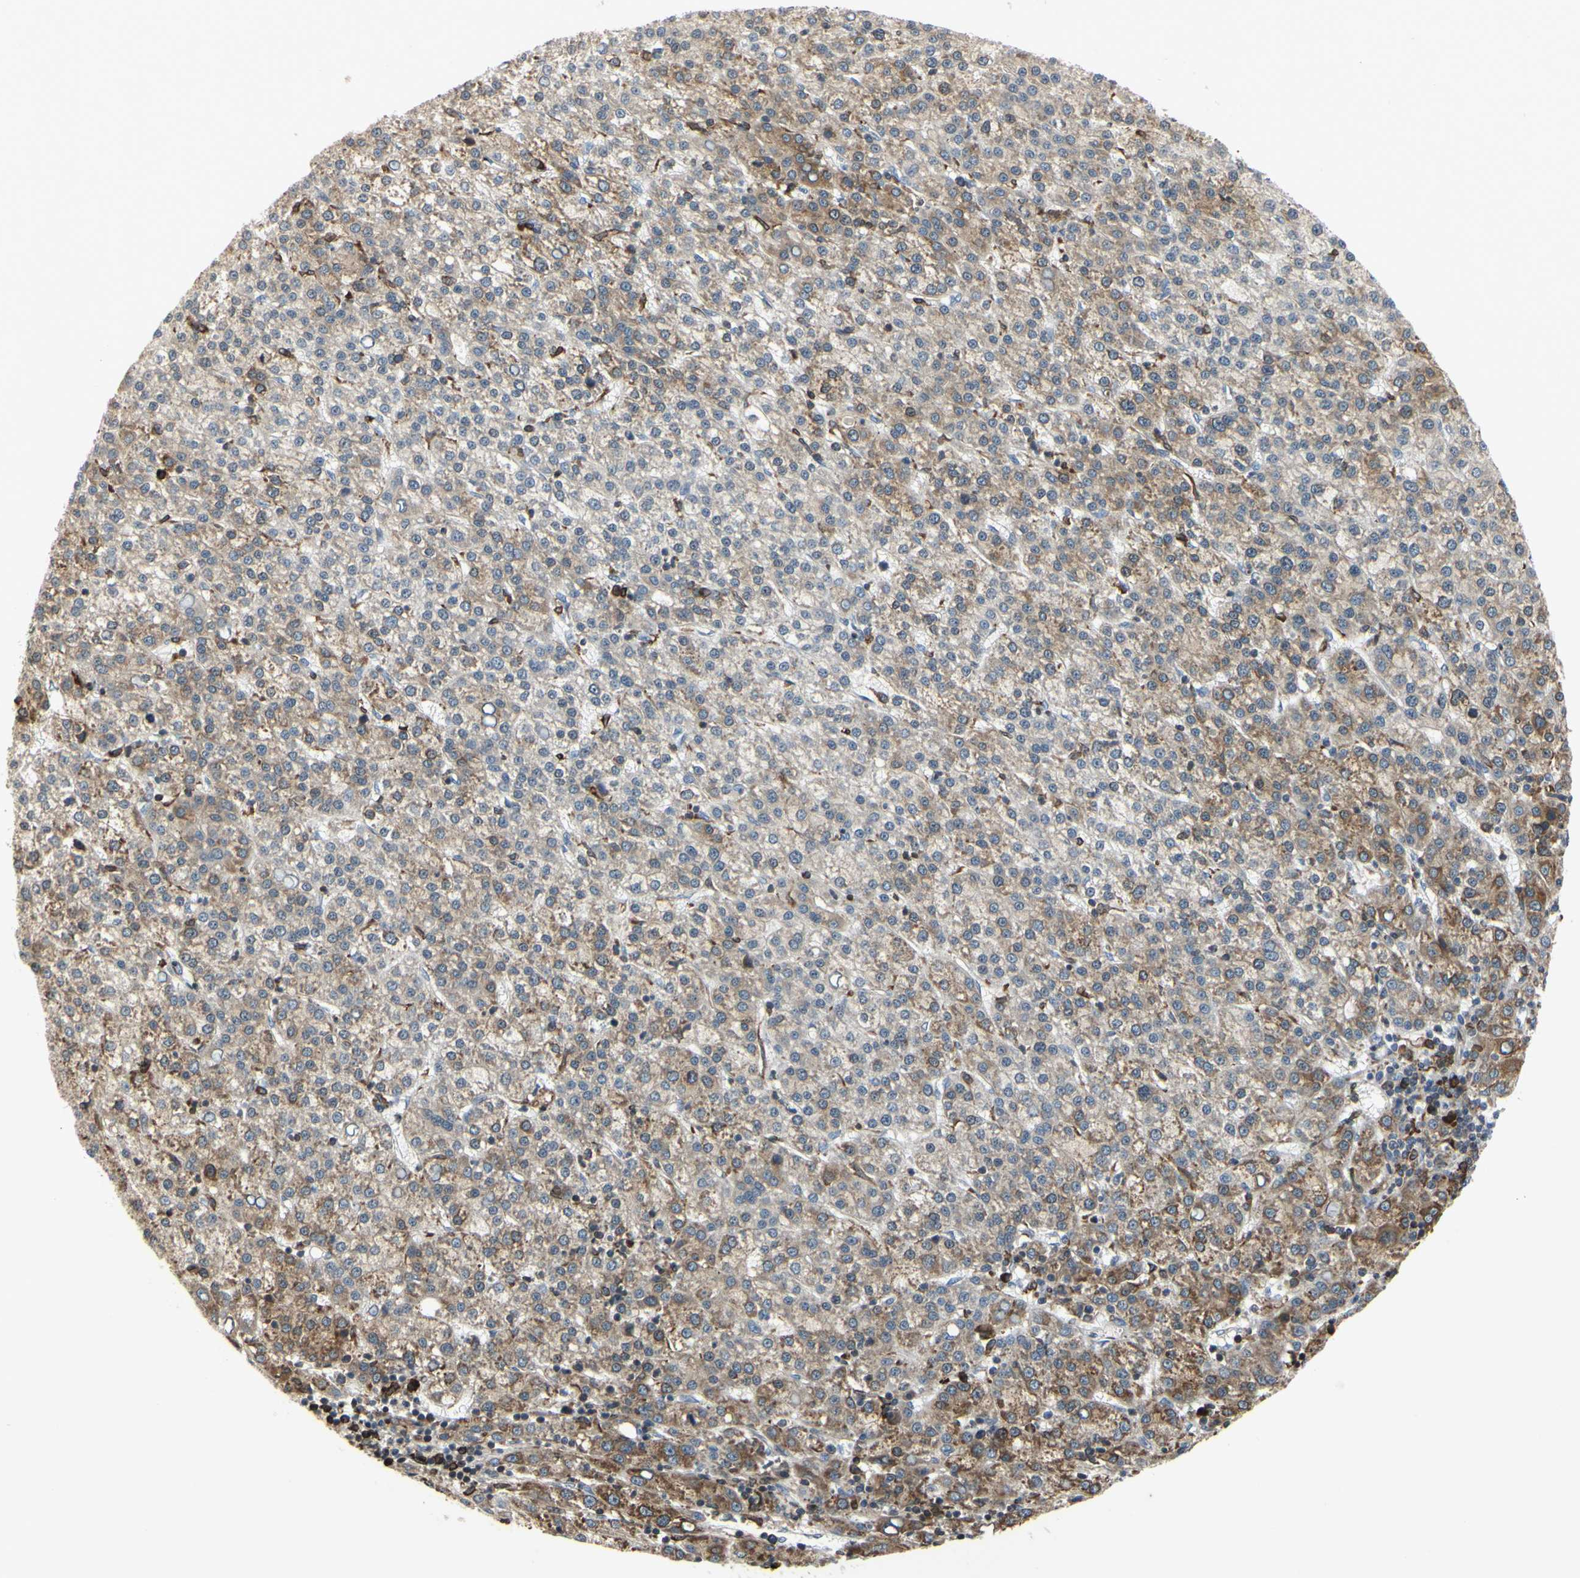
{"staining": {"intensity": "negative", "quantity": "none", "location": "none"}, "tissue": "liver cancer", "cell_type": "Tumor cells", "image_type": "cancer", "snomed": [{"axis": "morphology", "description": "Carcinoma, Hepatocellular, NOS"}, {"axis": "topography", "description": "Liver"}], "caption": "The histopathology image shows no staining of tumor cells in liver cancer.", "gene": "PLXNA2", "patient": {"sex": "female", "age": 58}}